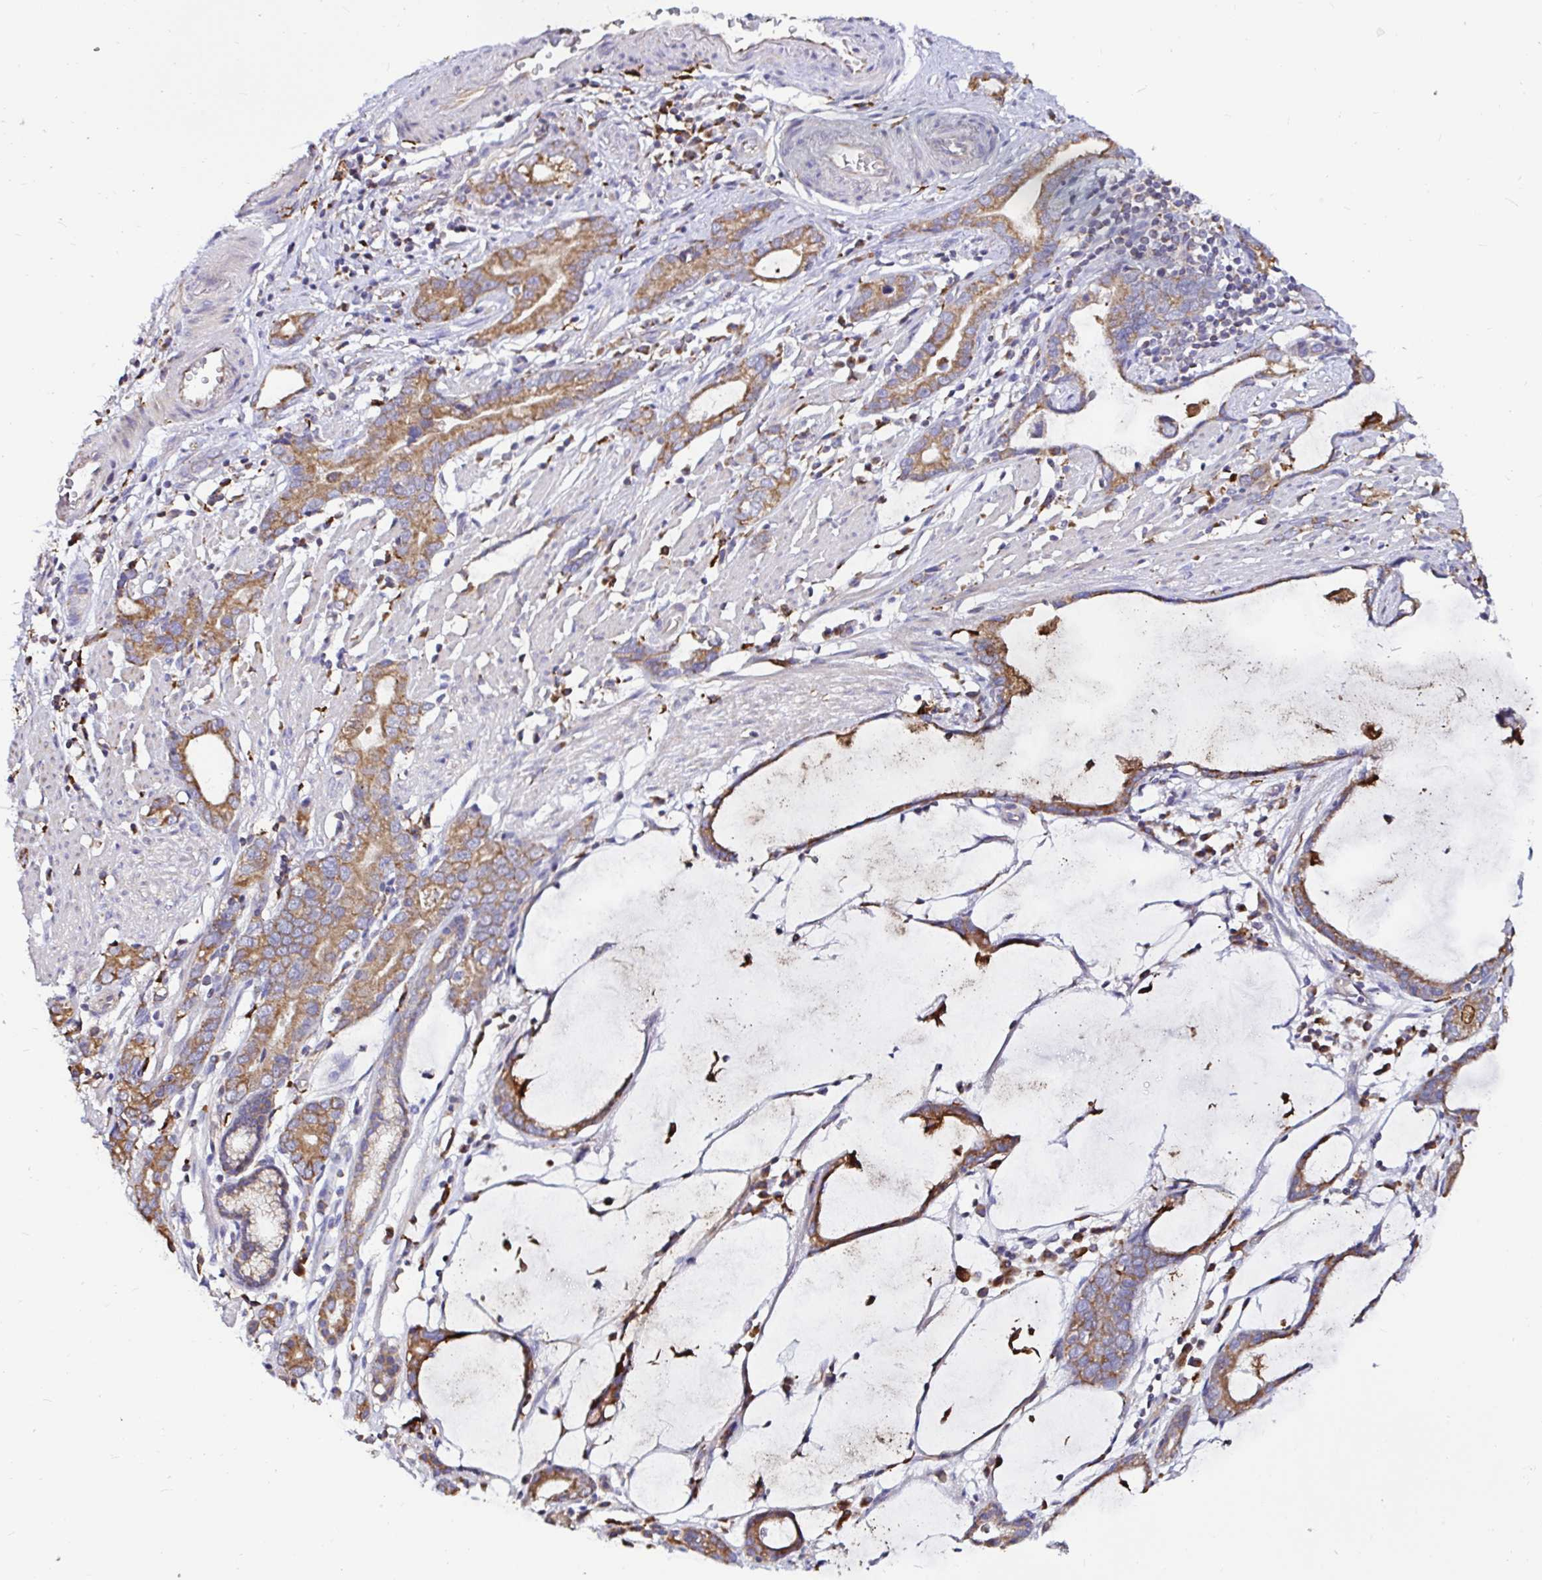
{"staining": {"intensity": "moderate", "quantity": ">75%", "location": "cytoplasmic/membranous"}, "tissue": "stomach cancer", "cell_type": "Tumor cells", "image_type": "cancer", "snomed": [{"axis": "morphology", "description": "Adenocarcinoma, NOS"}, {"axis": "topography", "description": "Stomach"}], "caption": "High-magnification brightfield microscopy of stomach adenocarcinoma stained with DAB (3,3'-diaminobenzidine) (brown) and counterstained with hematoxylin (blue). tumor cells exhibit moderate cytoplasmic/membranous expression is identified in about>75% of cells.", "gene": "MSR1", "patient": {"sex": "male", "age": 55}}